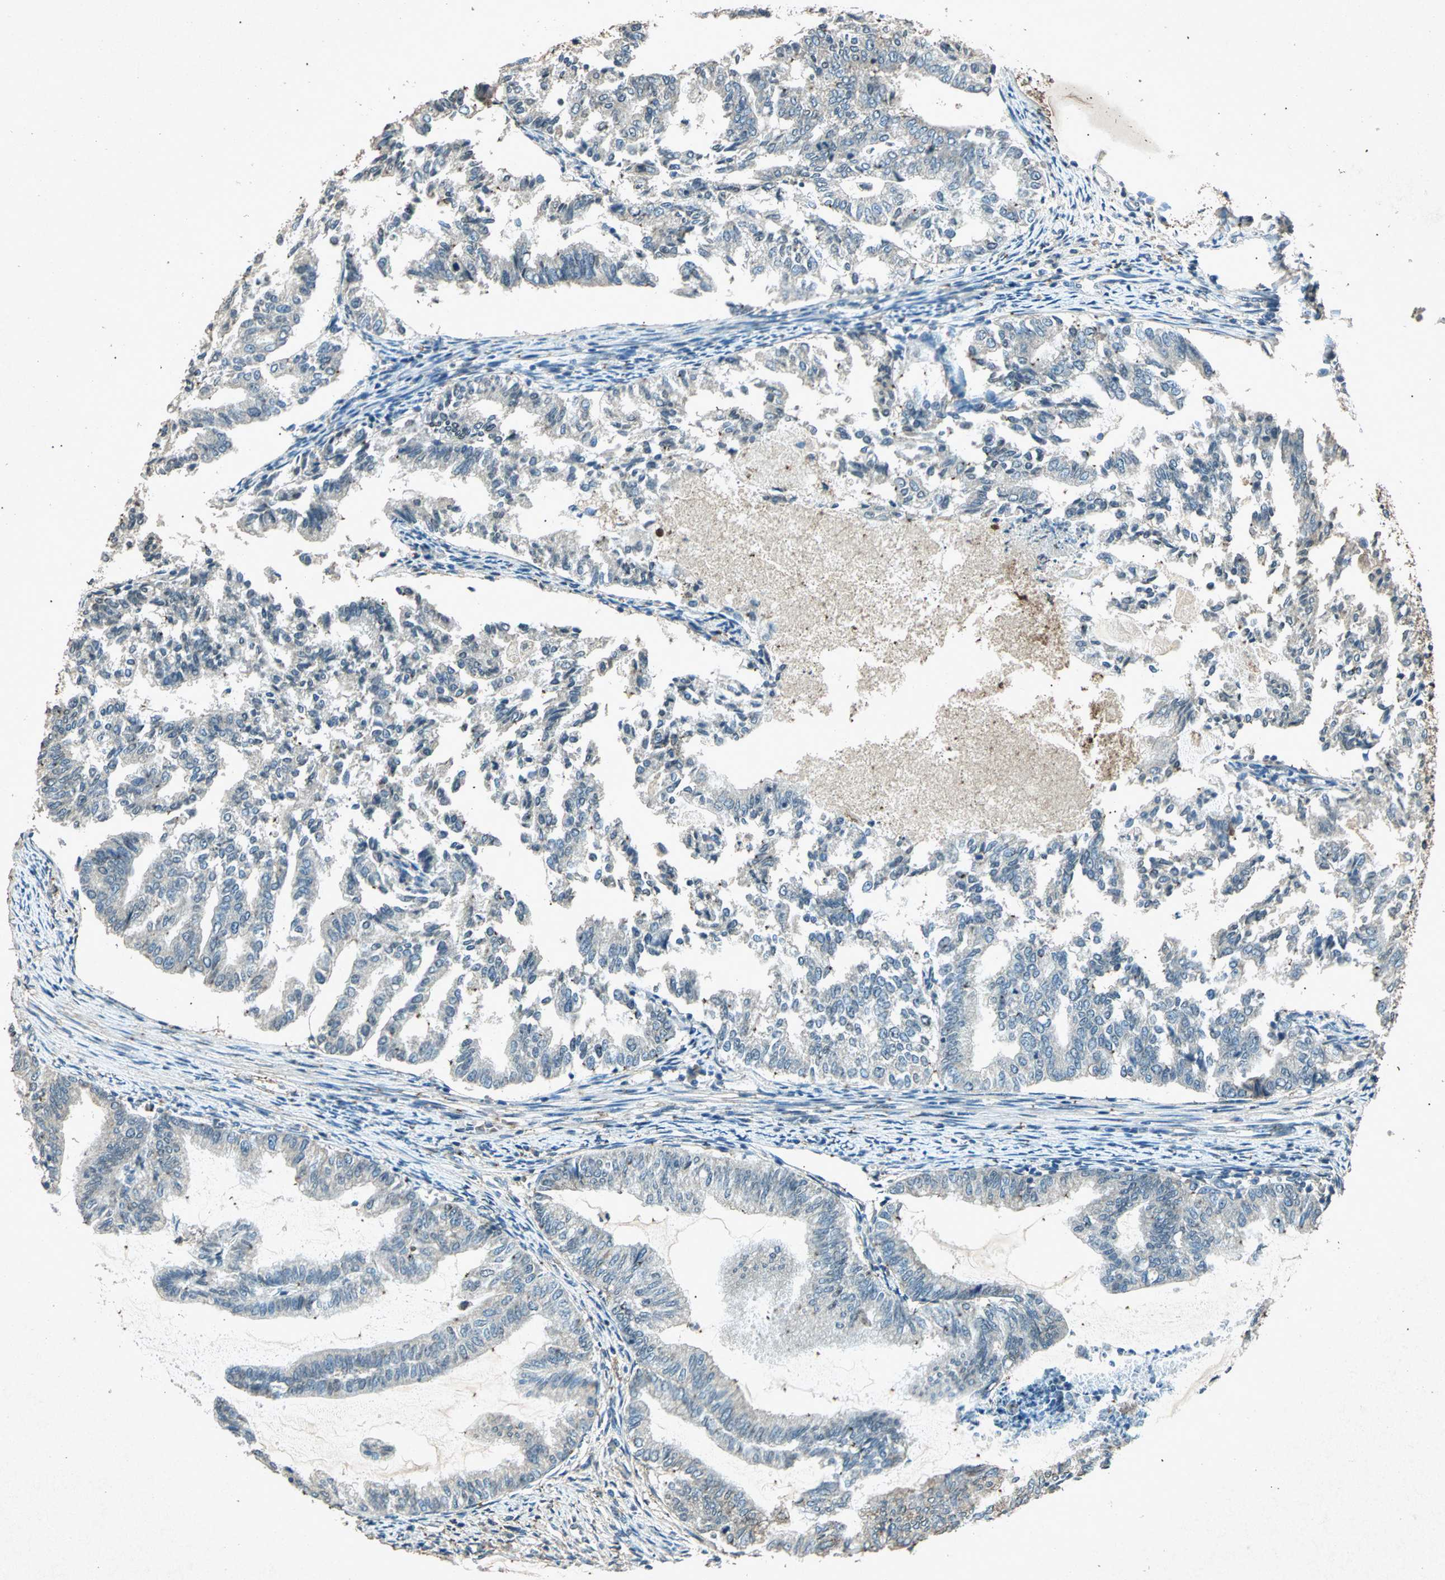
{"staining": {"intensity": "weak", "quantity": "<25%", "location": "cytoplasmic/membranous"}, "tissue": "endometrial cancer", "cell_type": "Tumor cells", "image_type": "cancer", "snomed": [{"axis": "morphology", "description": "Adenocarcinoma, NOS"}, {"axis": "topography", "description": "Endometrium"}], "caption": "Endometrial cancer was stained to show a protein in brown. There is no significant positivity in tumor cells.", "gene": "PSEN1", "patient": {"sex": "female", "age": 79}}